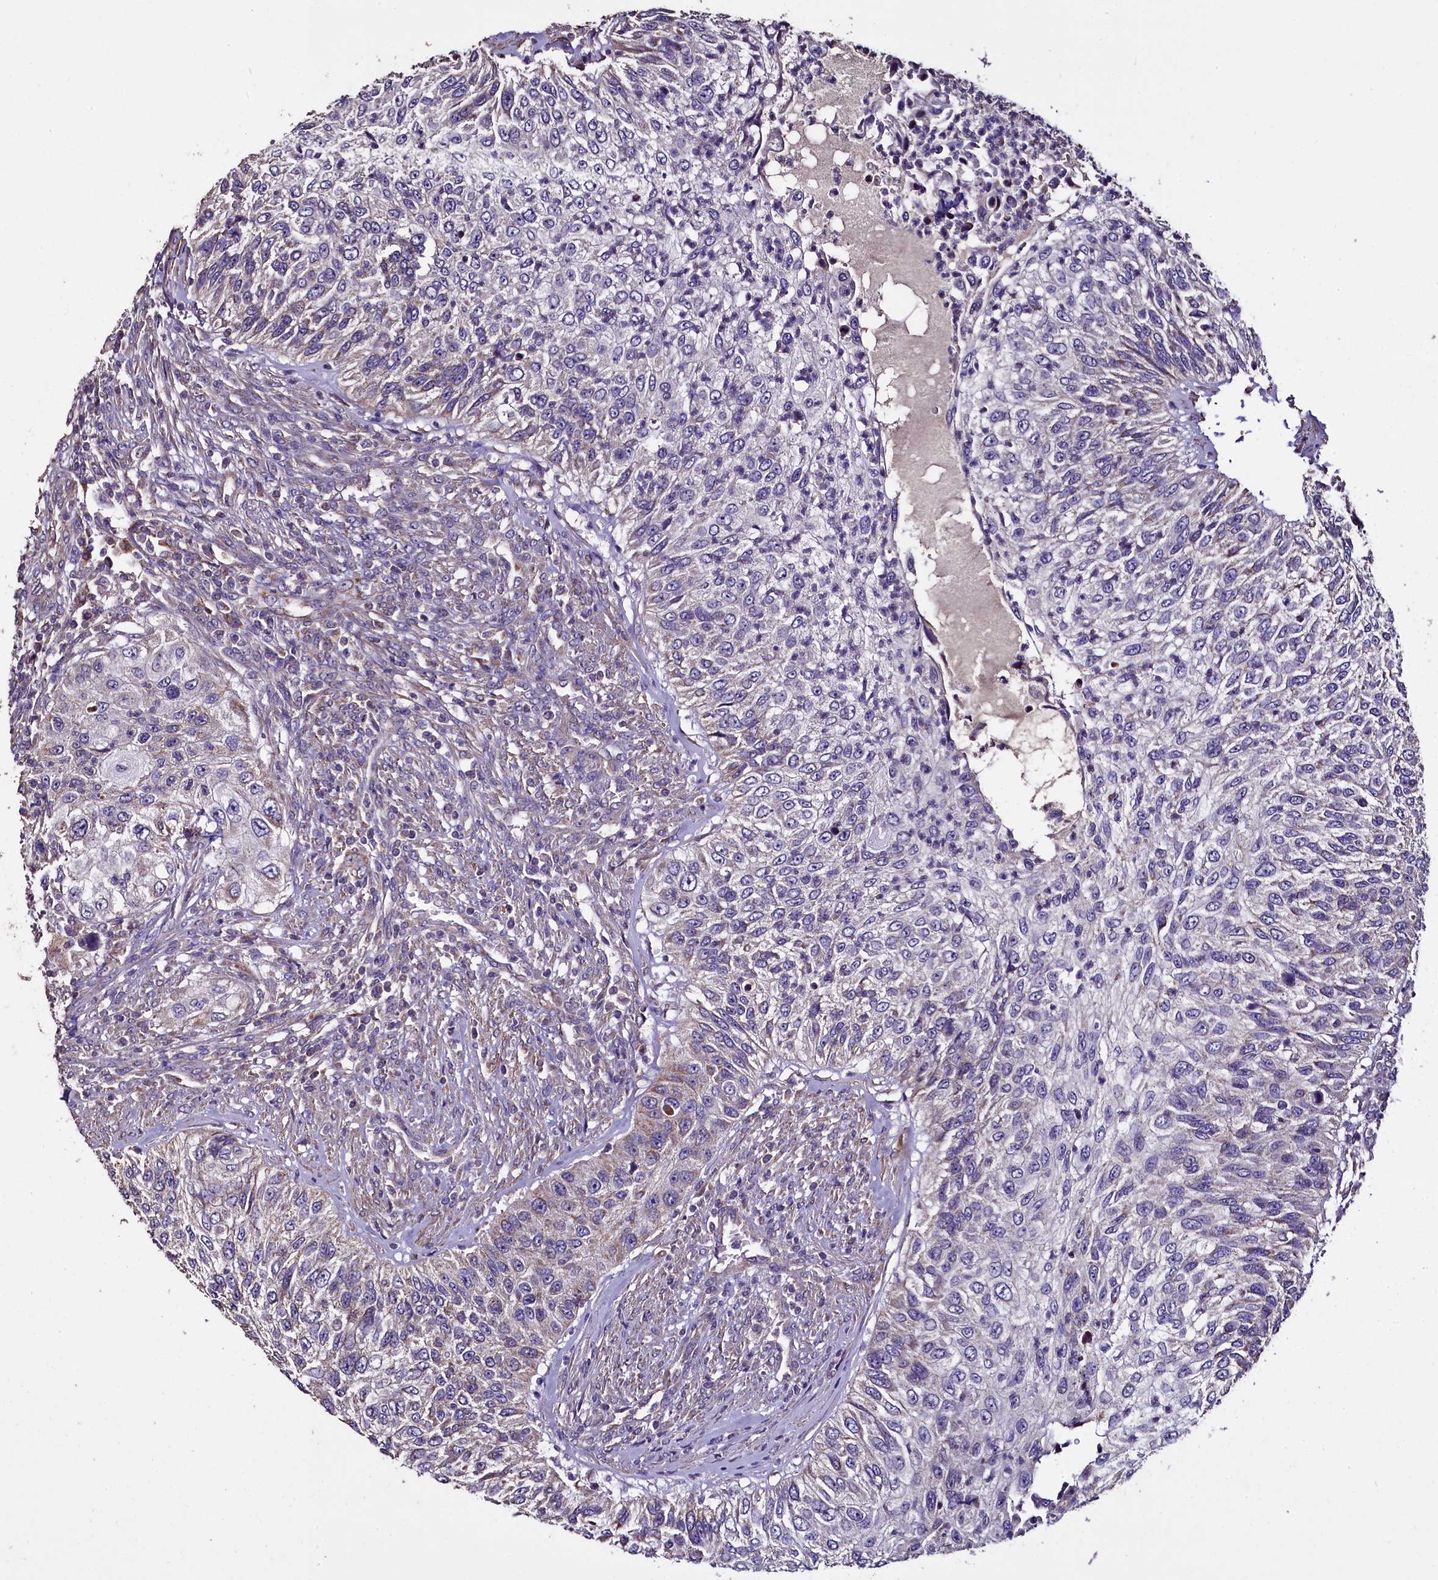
{"staining": {"intensity": "negative", "quantity": "none", "location": "none"}, "tissue": "urothelial cancer", "cell_type": "Tumor cells", "image_type": "cancer", "snomed": [{"axis": "morphology", "description": "Urothelial carcinoma, High grade"}, {"axis": "topography", "description": "Urinary bladder"}], "caption": "Urothelial cancer stained for a protein using IHC demonstrates no positivity tumor cells.", "gene": "COQ9", "patient": {"sex": "female", "age": 60}}